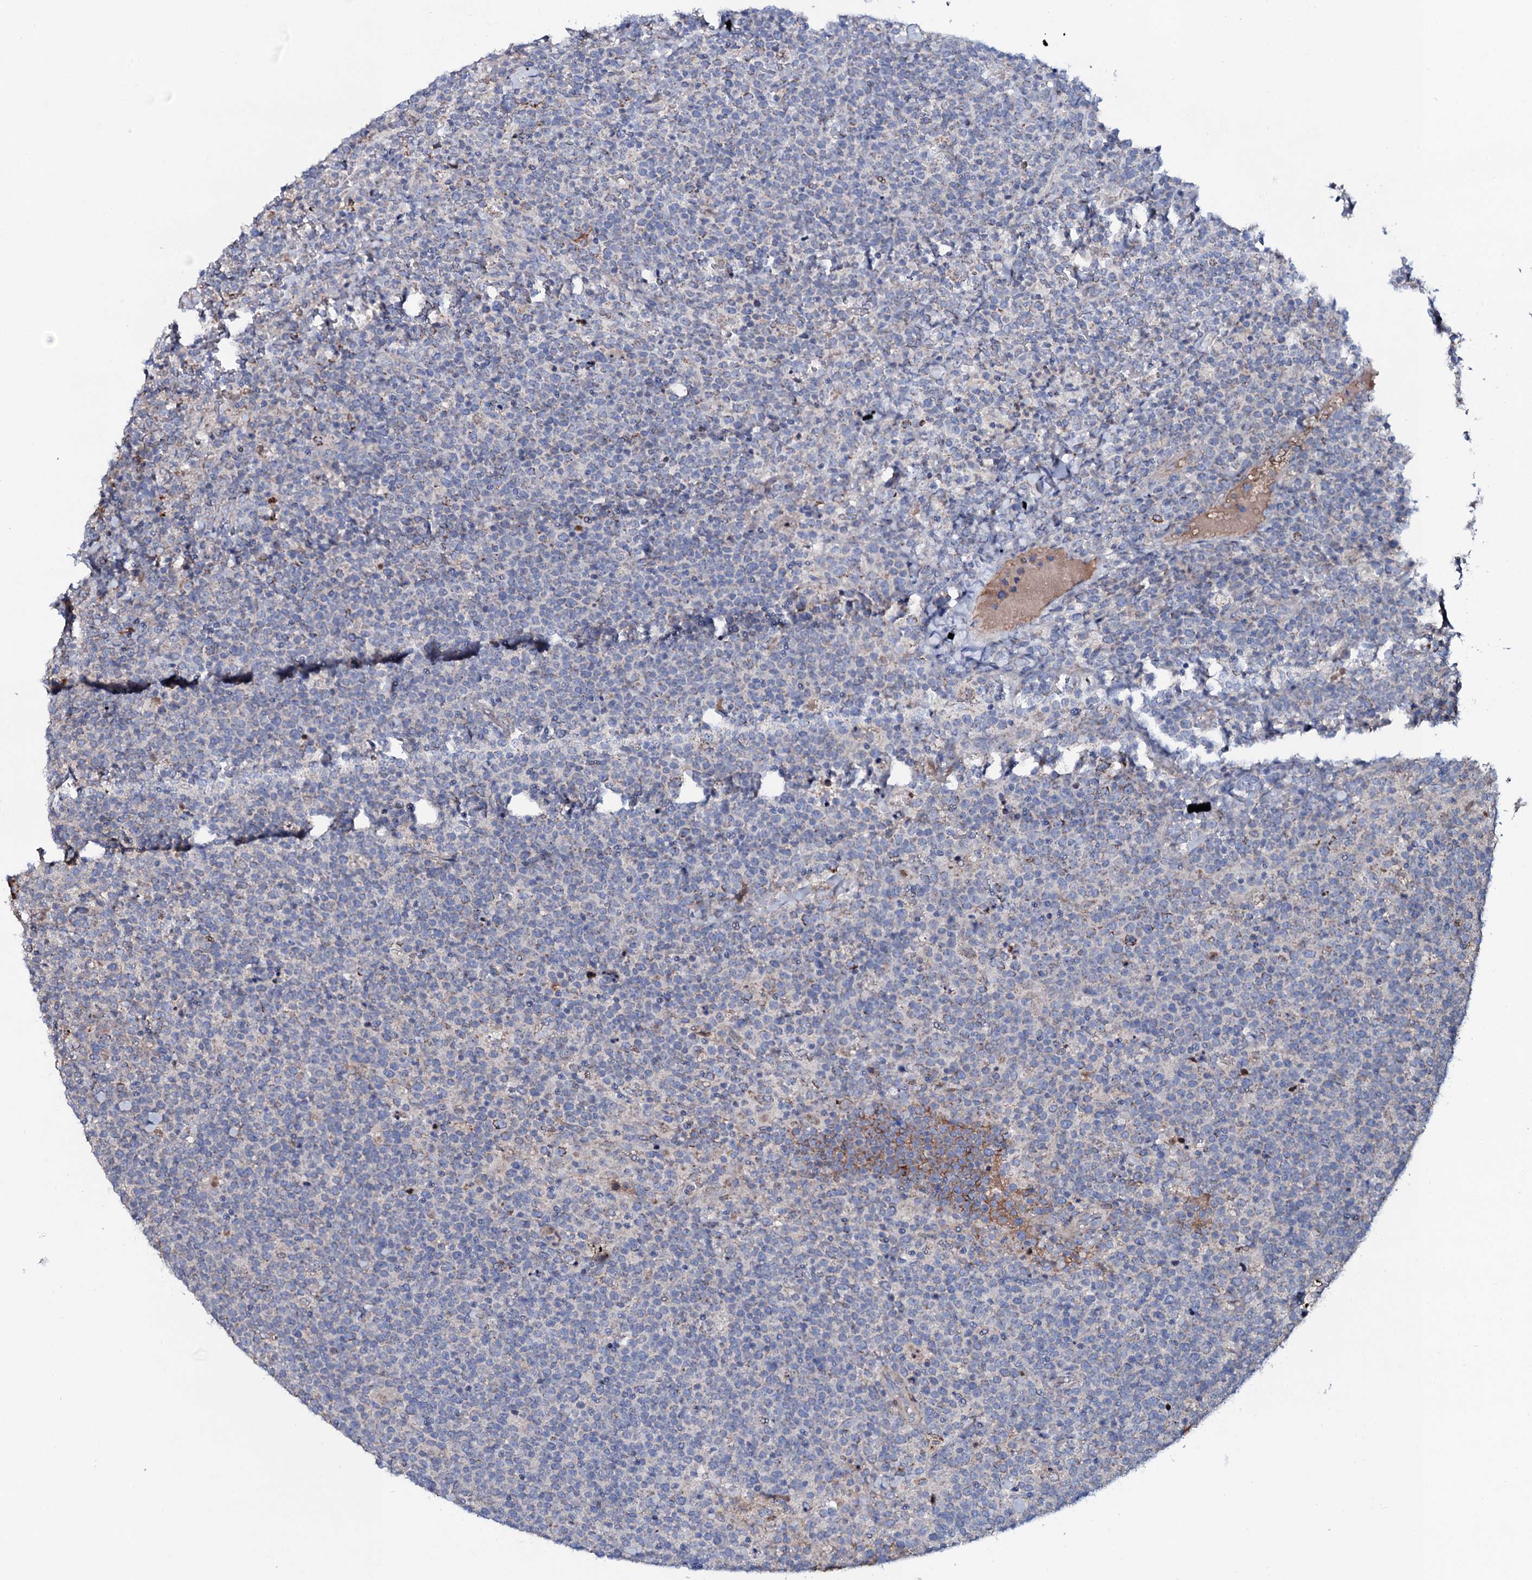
{"staining": {"intensity": "negative", "quantity": "none", "location": "none"}, "tissue": "lymphoma", "cell_type": "Tumor cells", "image_type": "cancer", "snomed": [{"axis": "morphology", "description": "Malignant lymphoma, non-Hodgkin's type, High grade"}, {"axis": "topography", "description": "Lymph node"}], "caption": "Immunohistochemical staining of human lymphoma demonstrates no significant expression in tumor cells.", "gene": "PPP1R3D", "patient": {"sex": "male", "age": 61}}